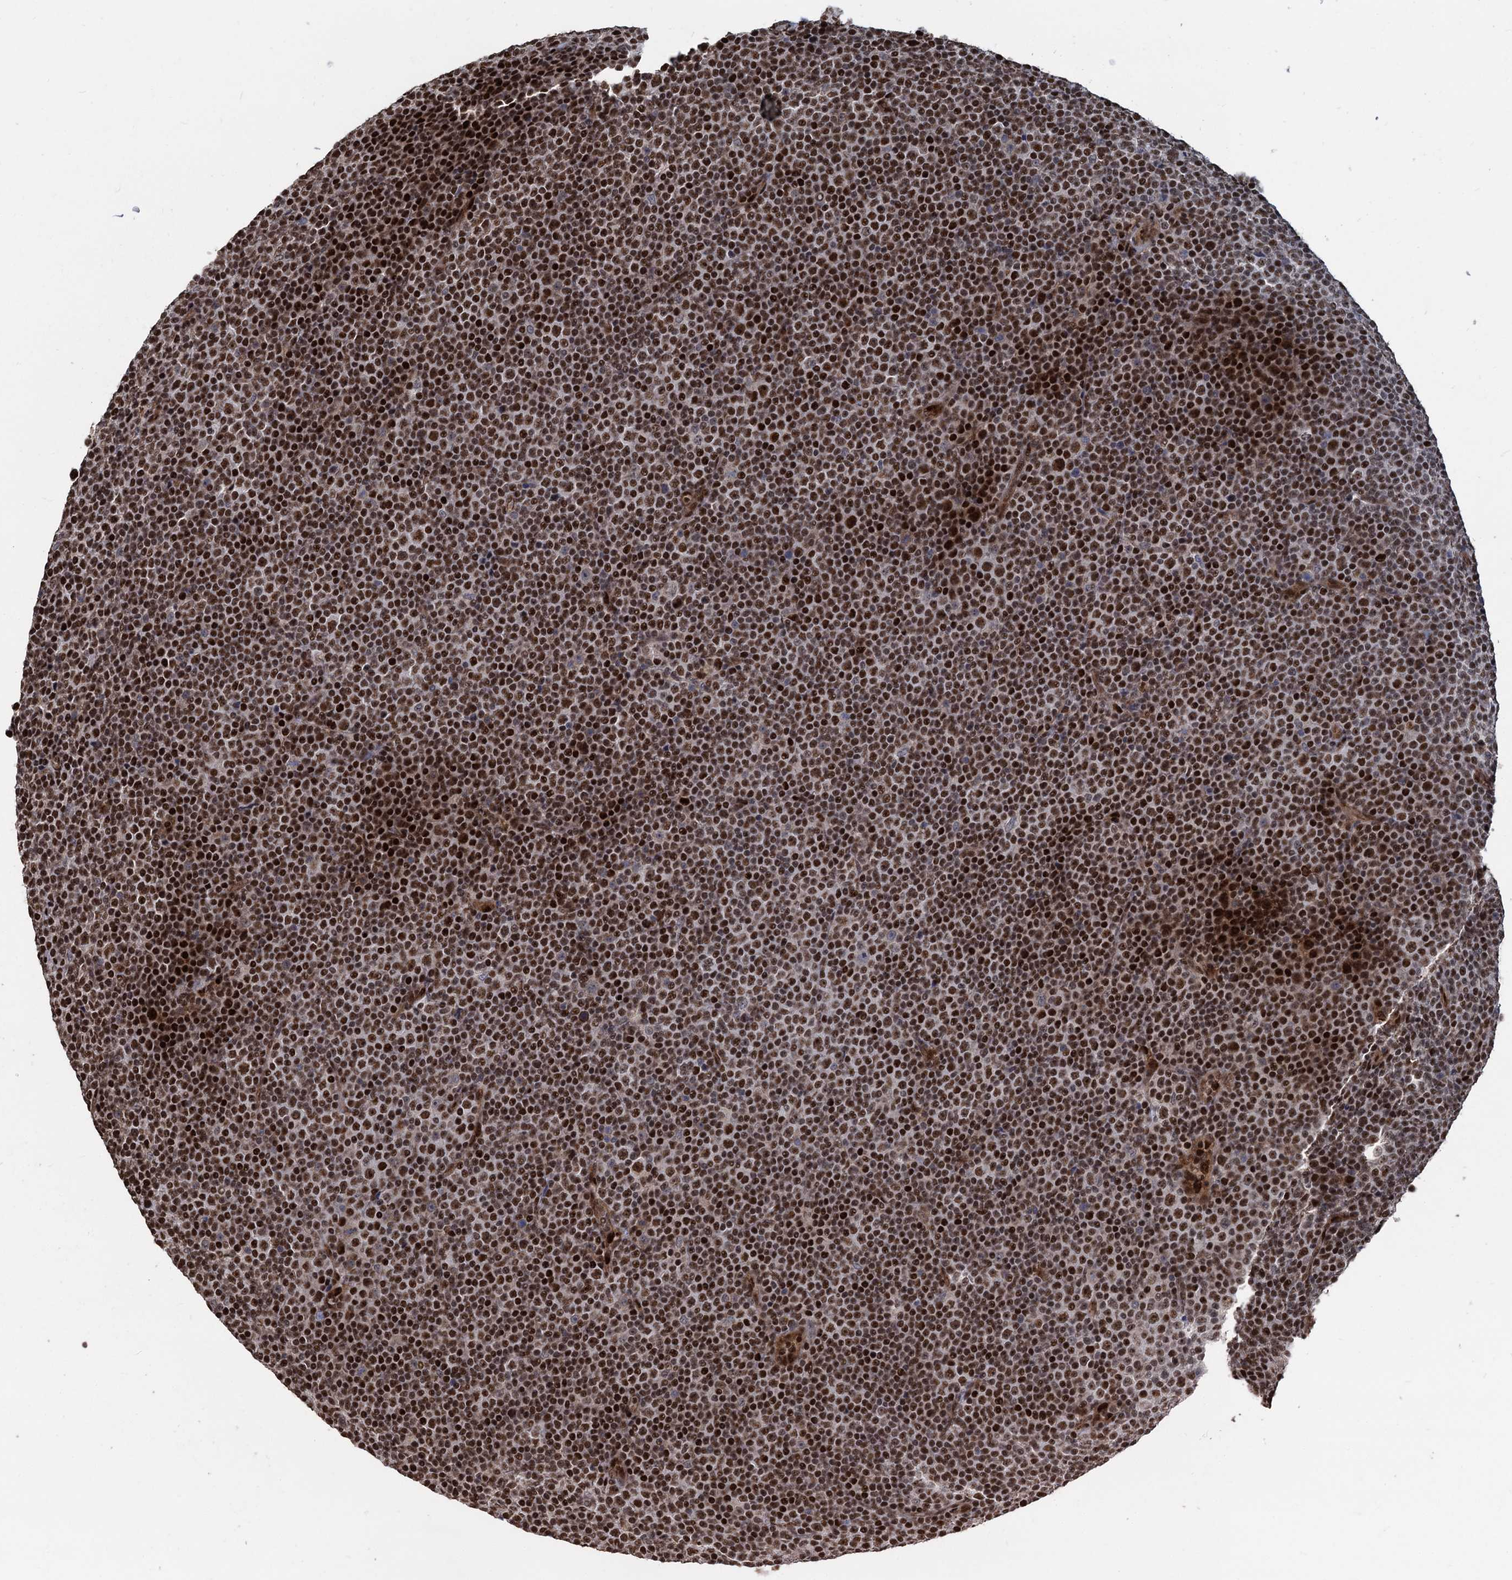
{"staining": {"intensity": "strong", "quantity": ">75%", "location": "nuclear"}, "tissue": "lymphoma", "cell_type": "Tumor cells", "image_type": "cancer", "snomed": [{"axis": "morphology", "description": "Malignant lymphoma, non-Hodgkin's type, Low grade"}, {"axis": "topography", "description": "Lymph node"}], "caption": "Immunohistochemistry staining of low-grade malignant lymphoma, non-Hodgkin's type, which exhibits high levels of strong nuclear staining in approximately >75% of tumor cells indicating strong nuclear protein expression. The staining was performed using DAB (brown) for protein detection and nuclei were counterstained in hematoxylin (blue).", "gene": "ANKRD49", "patient": {"sex": "female", "age": 67}}